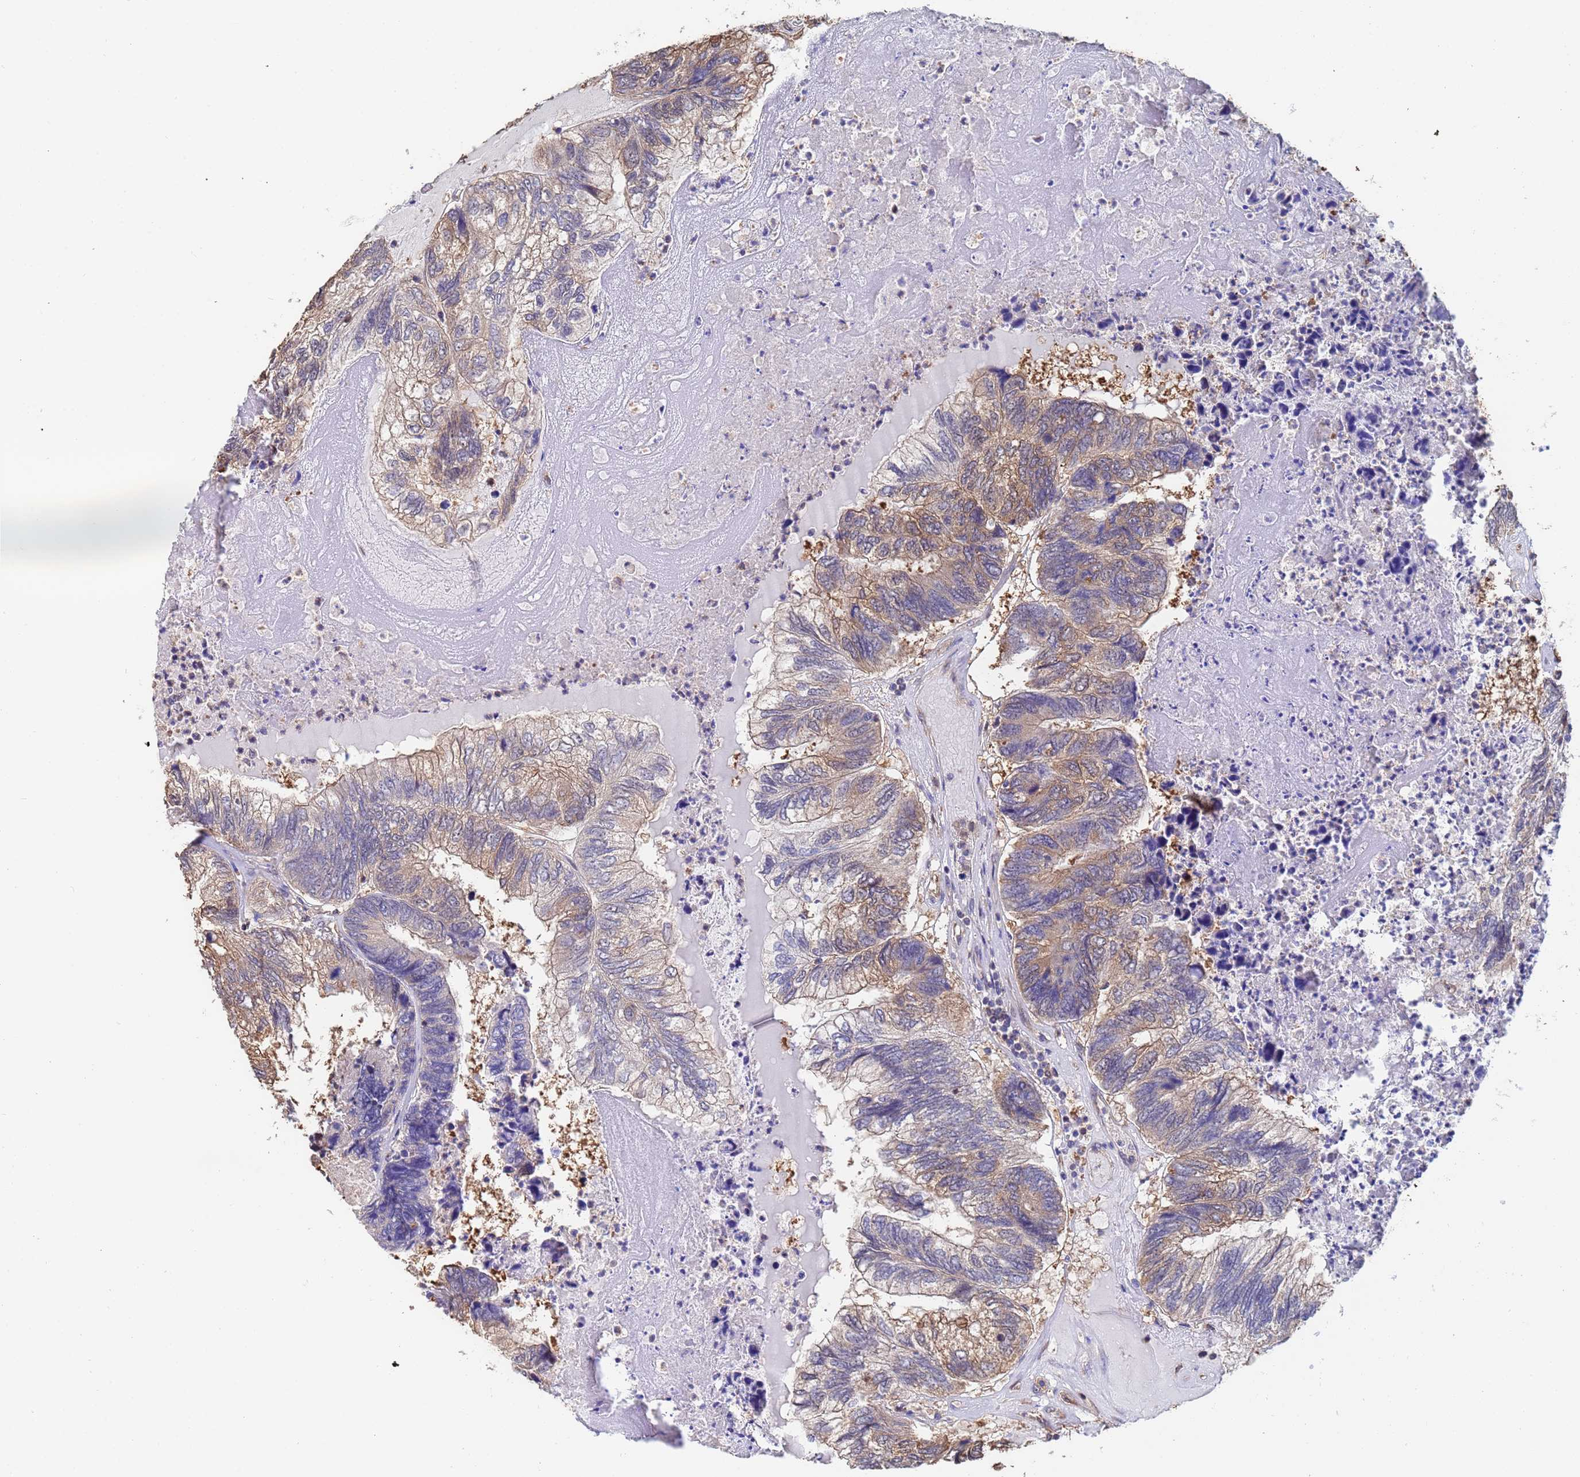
{"staining": {"intensity": "moderate", "quantity": "<25%", "location": "cytoplasmic/membranous"}, "tissue": "colorectal cancer", "cell_type": "Tumor cells", "image_type": "cancer", "snomed": [{"axis": "morphology", "description": "Adenocarcinoma, NOS"}, {"axis": "topography", "description": "Colon"}], "caption": "A histopathology image of human colorectal adenocarcinoma stained for a protein exhibits moderate cytoplasmic/membranous brown staining in tumor cells. The staining was performed using DAB, with brown indicating positive protein expression. Nuclei are stained blue with hematoxylin.", "gene": "FAM25A", "patient": {"sex": "female", "age": 67}}